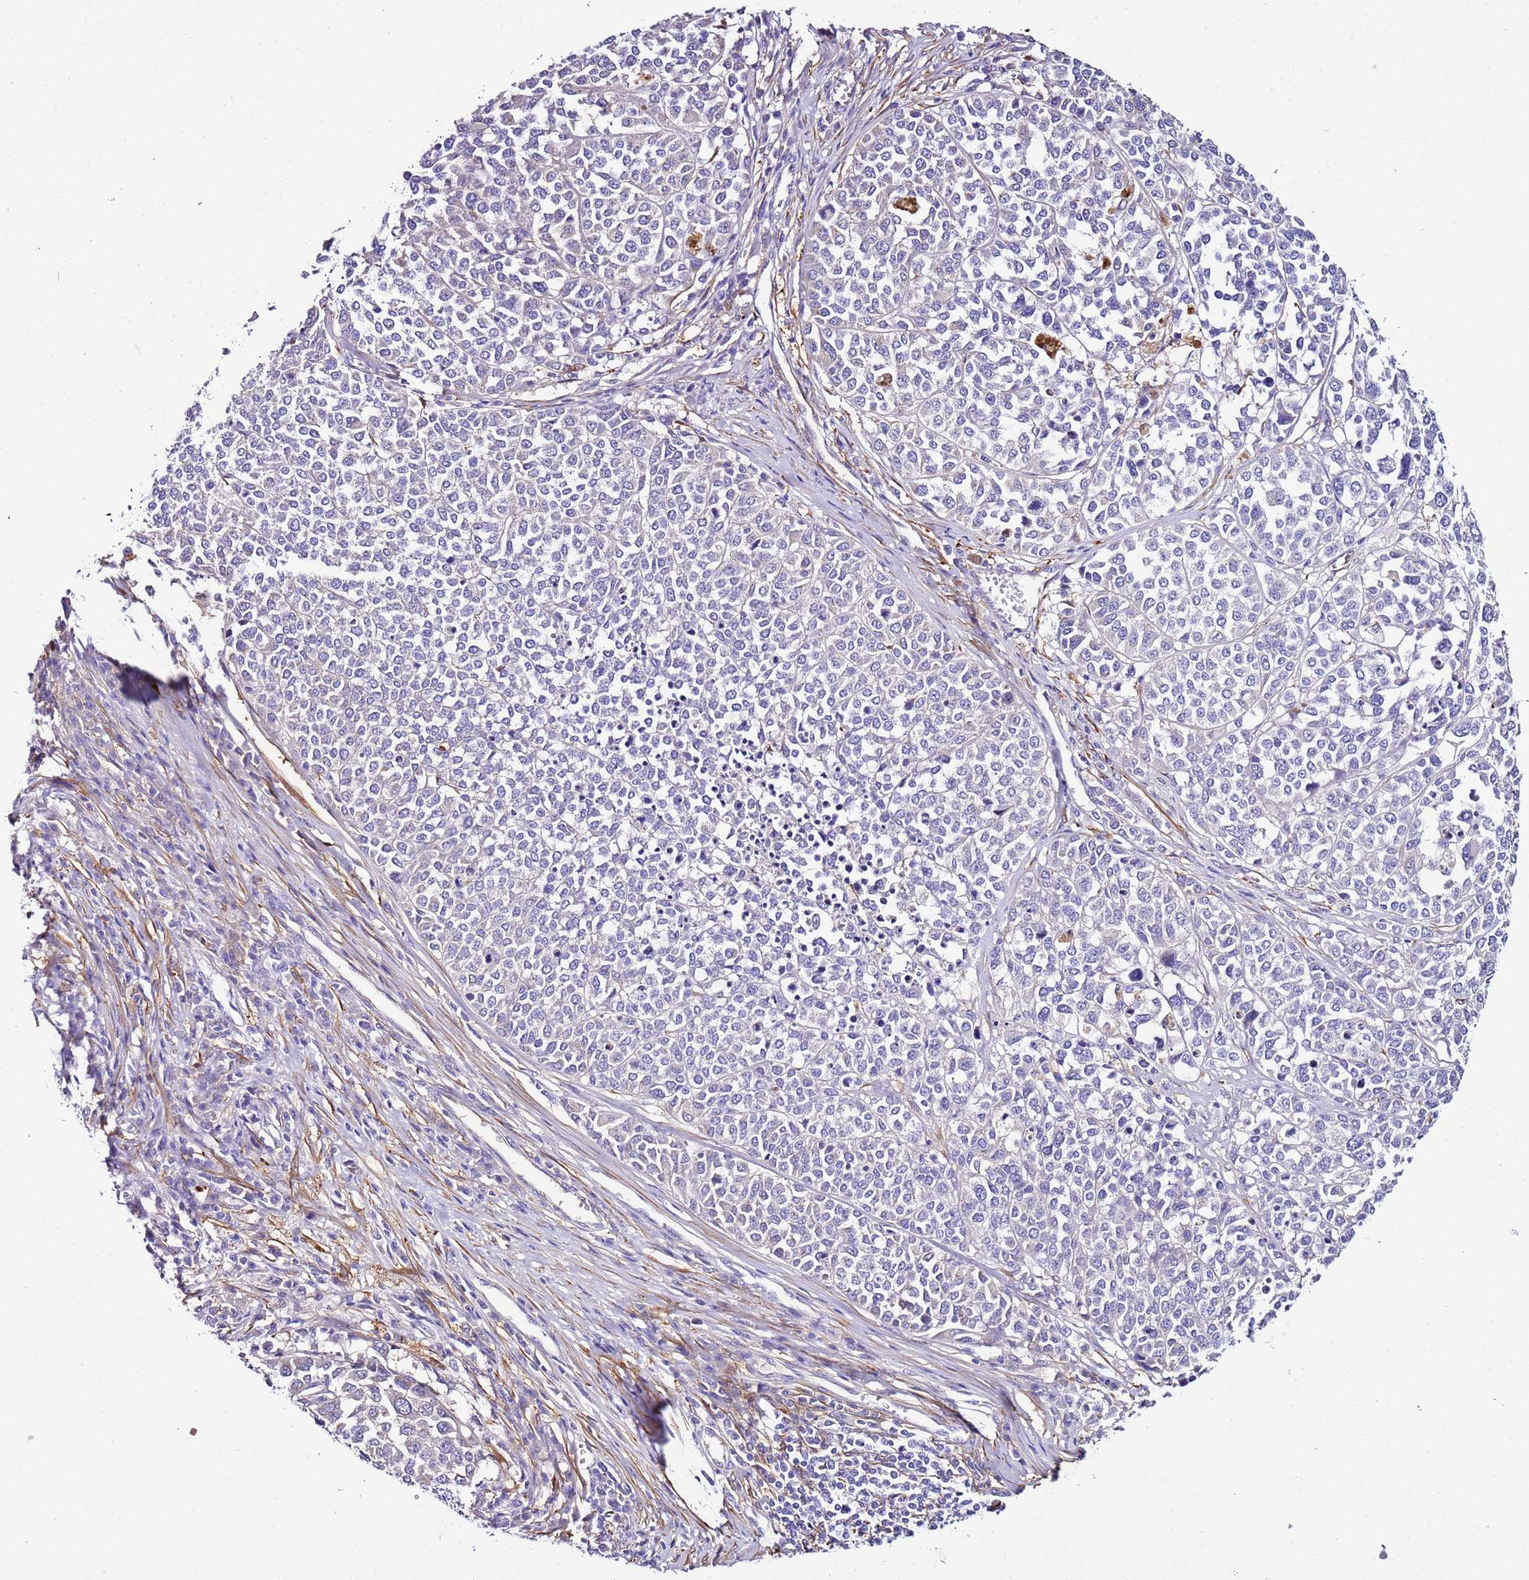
{"staining": {"intensity": "negative", "quantity": "none", "location": "none"}, "tissue": "melanoma", "cell_type": "Tumor cells", "image_type": "cancer", "snomed": [{"axis": "morphology", "description": "Malignant melanoma, Metastatic site"}, {"axis": "topography", "description": "Lymph node"}], "caption": "Tumor cells show no significant protein positivity in malignant melanoma (metastatic site).", "gene": "FAM174C", "patient": {"sex": "male", "age": 44}}